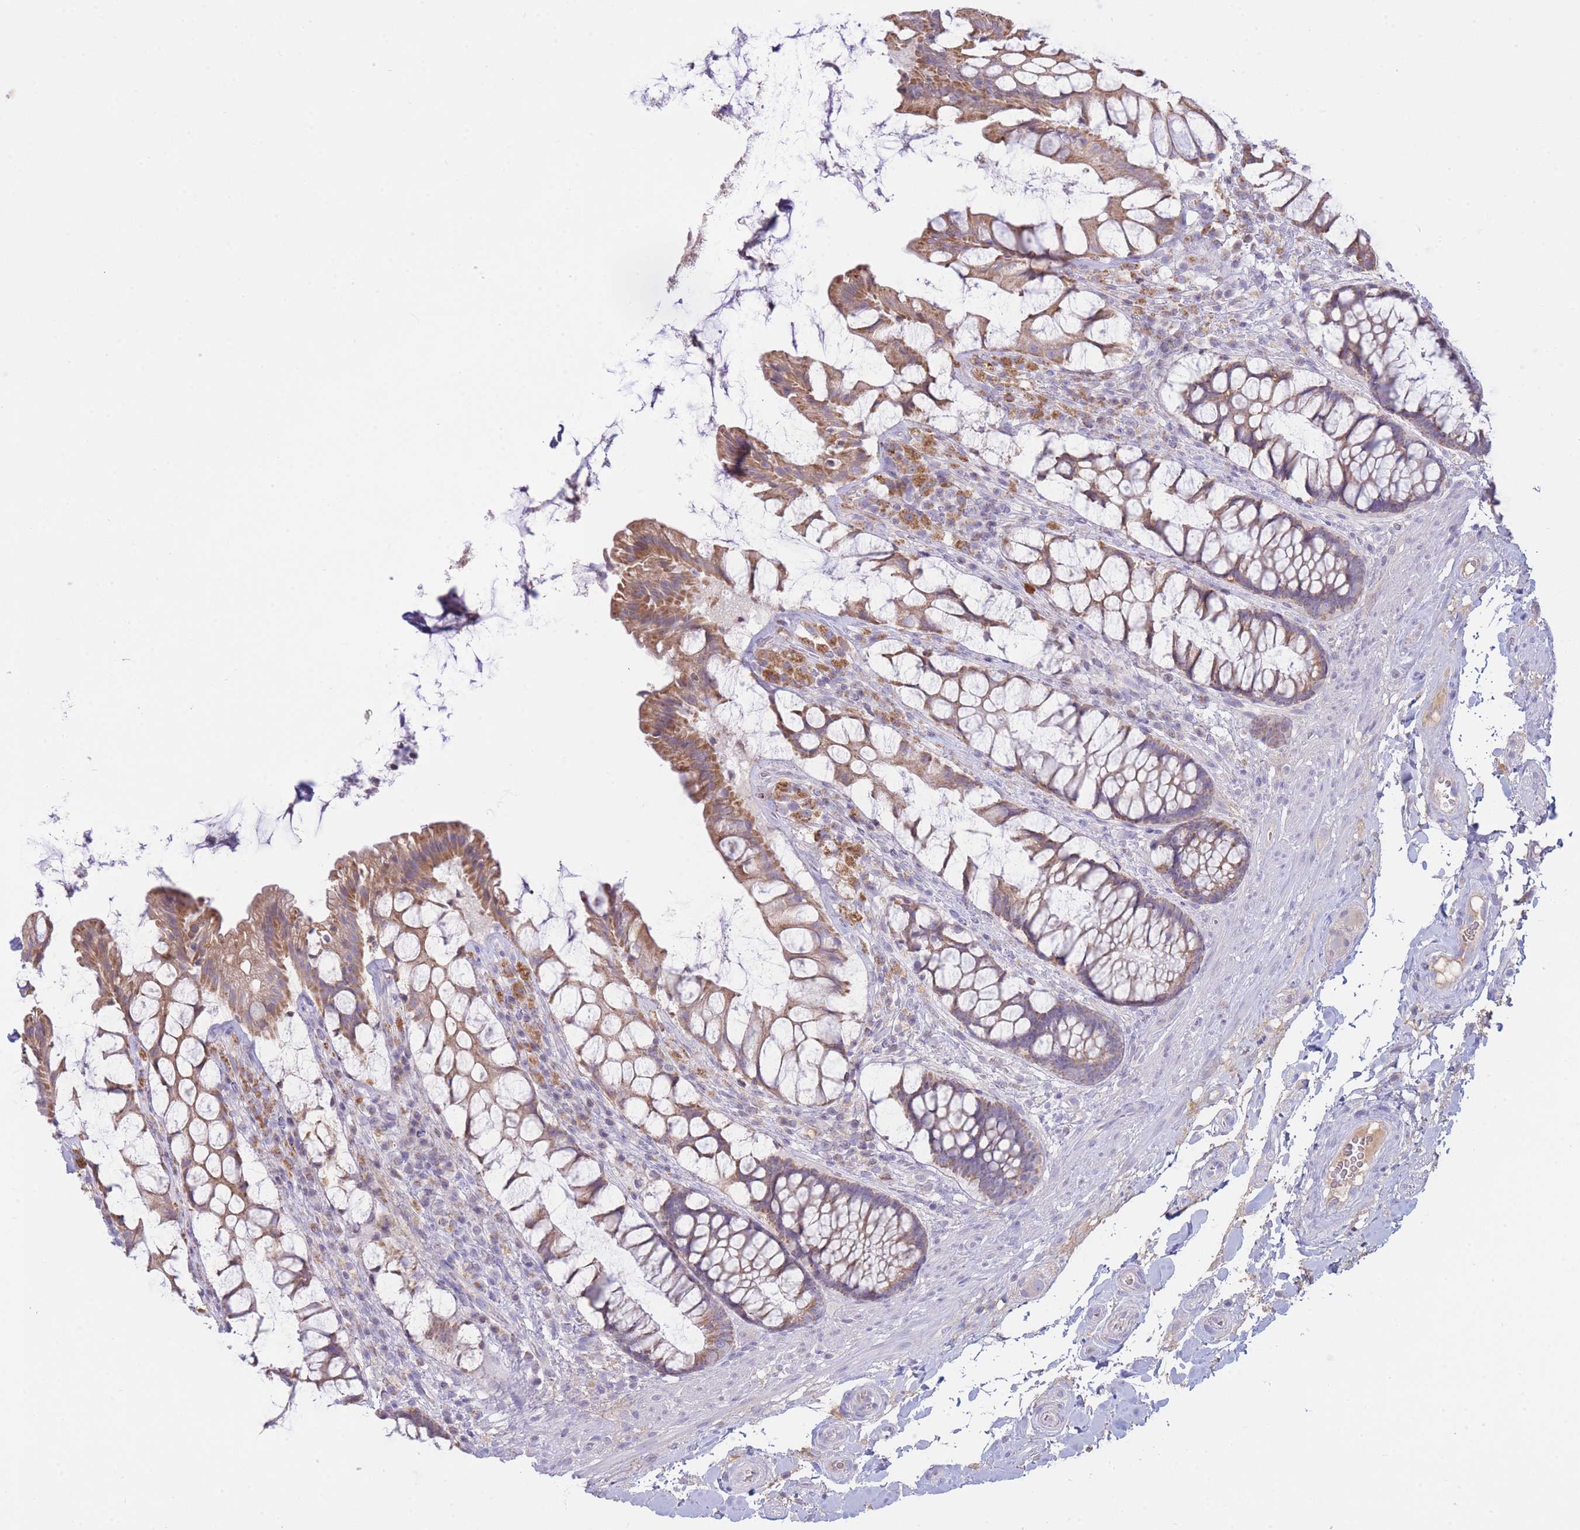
{"staining": {"intensity": "moderate", "quantity": ">75%", "location": "cytoplasmic/membranous"}, "tissue": "rectum", "cell_type": "Glandular cells", "image_type": "normal", "snomed": [{"axis": "morphology", "description": "Normal tissue, NOS"}, {"axis": "topography", "description": "Rectum"}], "caption": "Unremarkable rectum reveals moderate cytoplasmic/membranous staining in about >75% of glandular cells, visualized by immunohistochemistry.", "gene": "NANP", "patient": {"sex": "female", "age": 58}}